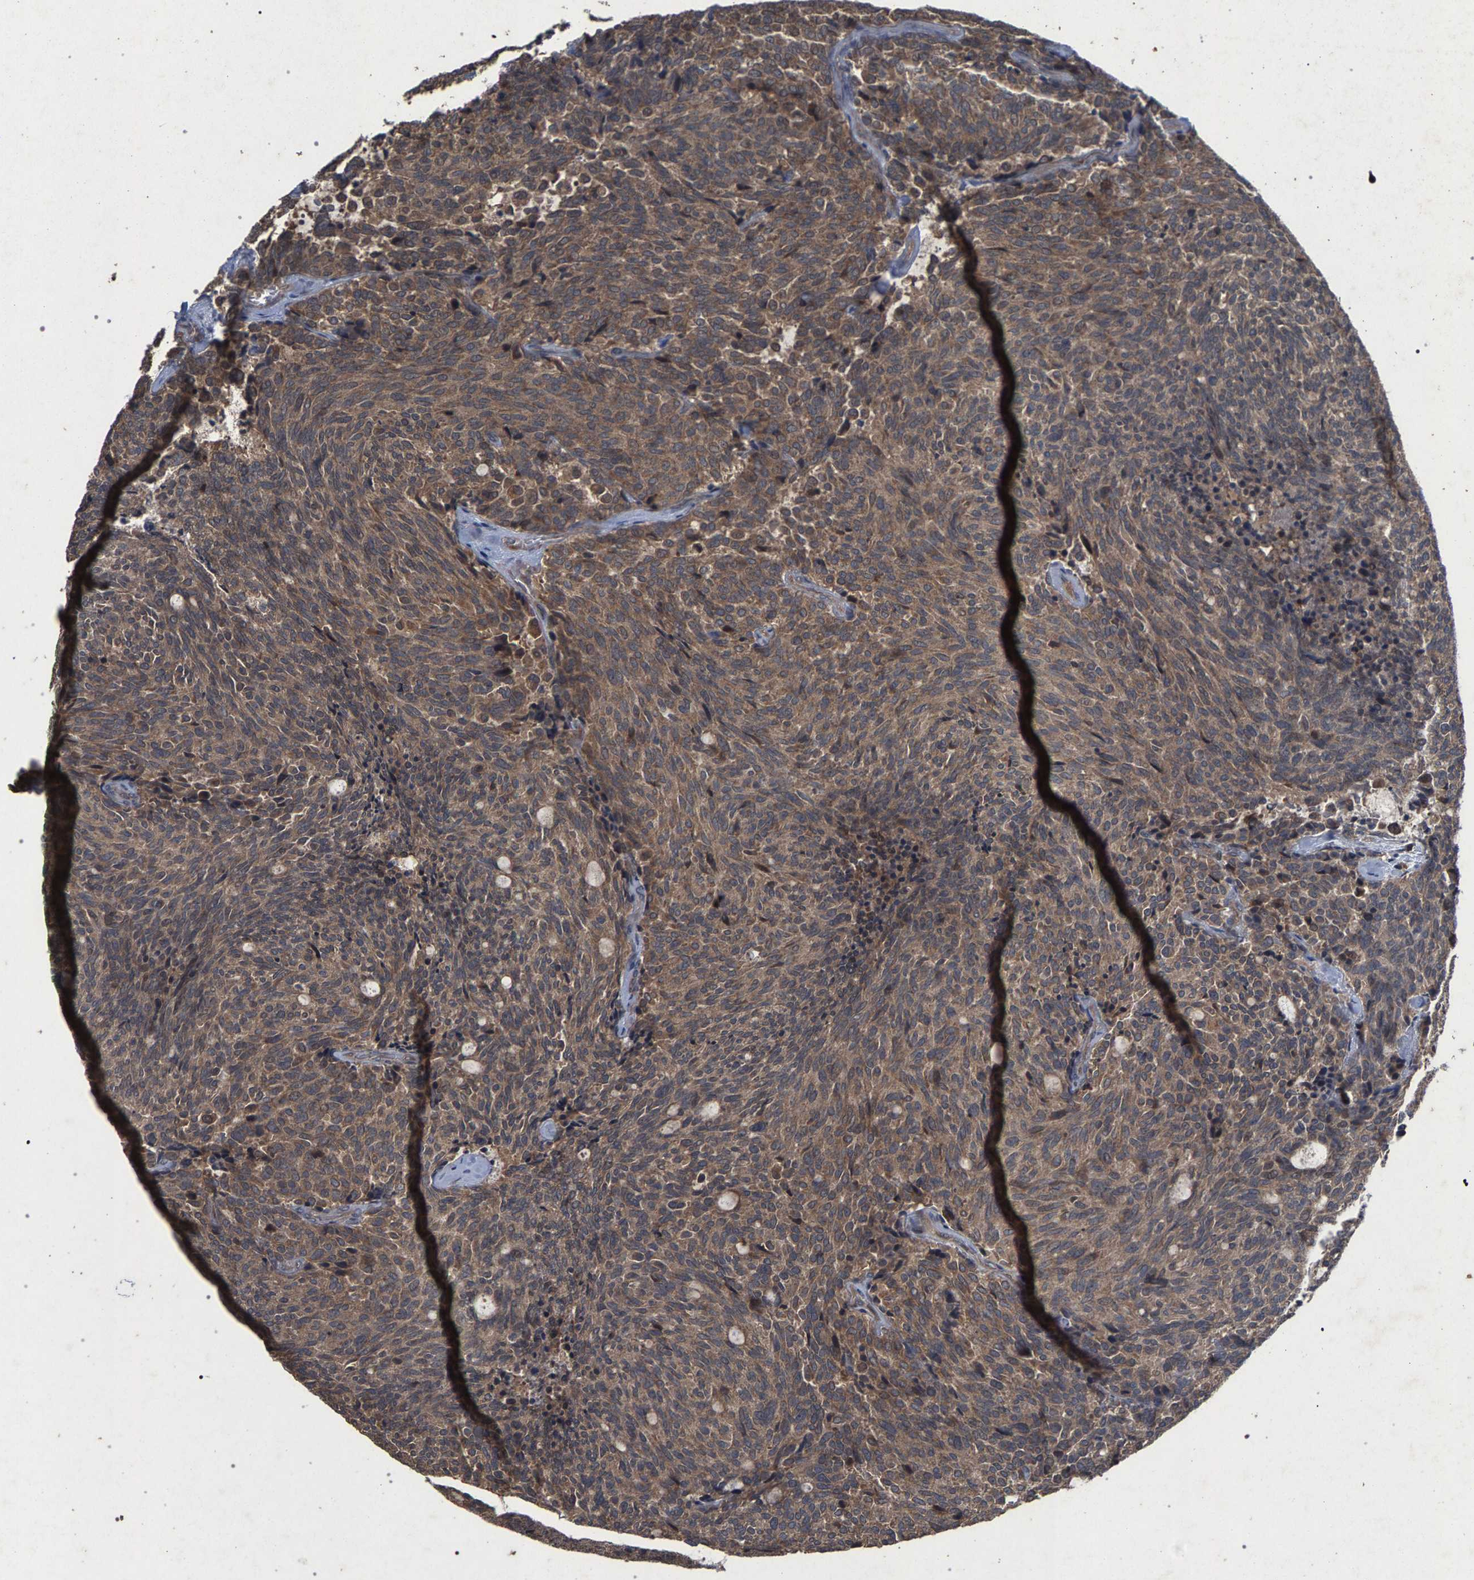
{"staining": {"intensity": "moderate", "quantity": ">75%", "location": "cytoplasmic/membranous"}, "tissue": "carcinoid", "cell_type": "Tumor cells", "image_type": "cancer", "snomed": [{"axis": "morphology", "description": "Carcinoid, malignant, NOS"}, {"axis": "topography", "description": "Pancreas"}], "caption": "The histopathology image exhibits staining of carcinoid, revealing moderate cytoplasmic/membranous protein positivity (brown color) within tumor cells.", "gene": "SLC4A4", "patient": {"sex": "female", "age": 54}}